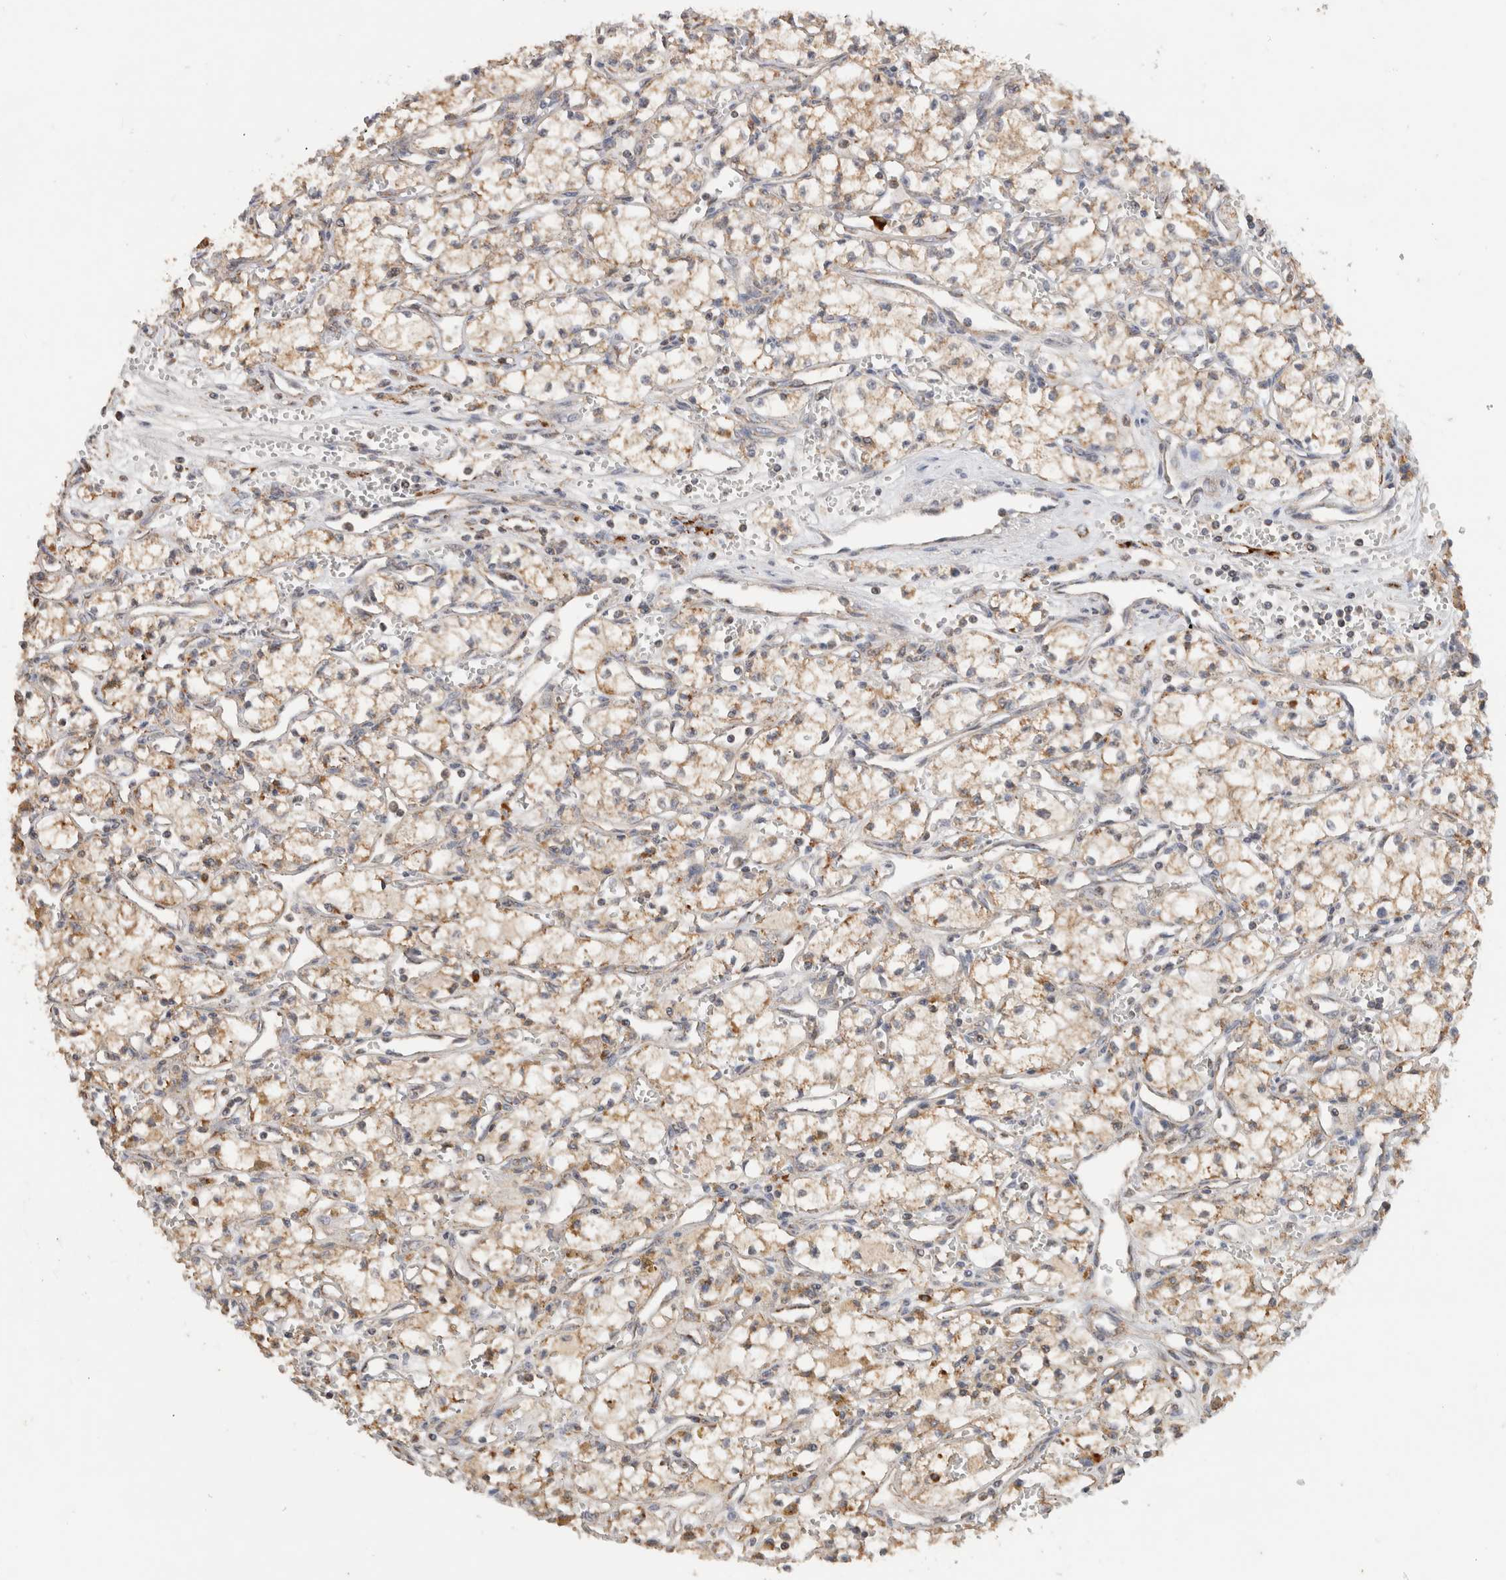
{"staining": {"intensity": "weak", "quantity": ">75%", "location": "cytoplasmic/membranous"}, "tissue": "renal cancer", "cell_type": "Tumor cells", "image_type": "cancer", "snomed": [{"axis": "morphology", "description": "Adenocarcinoma, NOS"}, {"axis": "topography", "description": "Kidney"}], "caption": "A high-resolution micrograph shows IHC staining of renal cancer, which shows weak cytoplasmic/membranous staining in about >75% of tumor cells.", "gene": "AMPD1", "patient": {"sex": "male", "age": 59}}